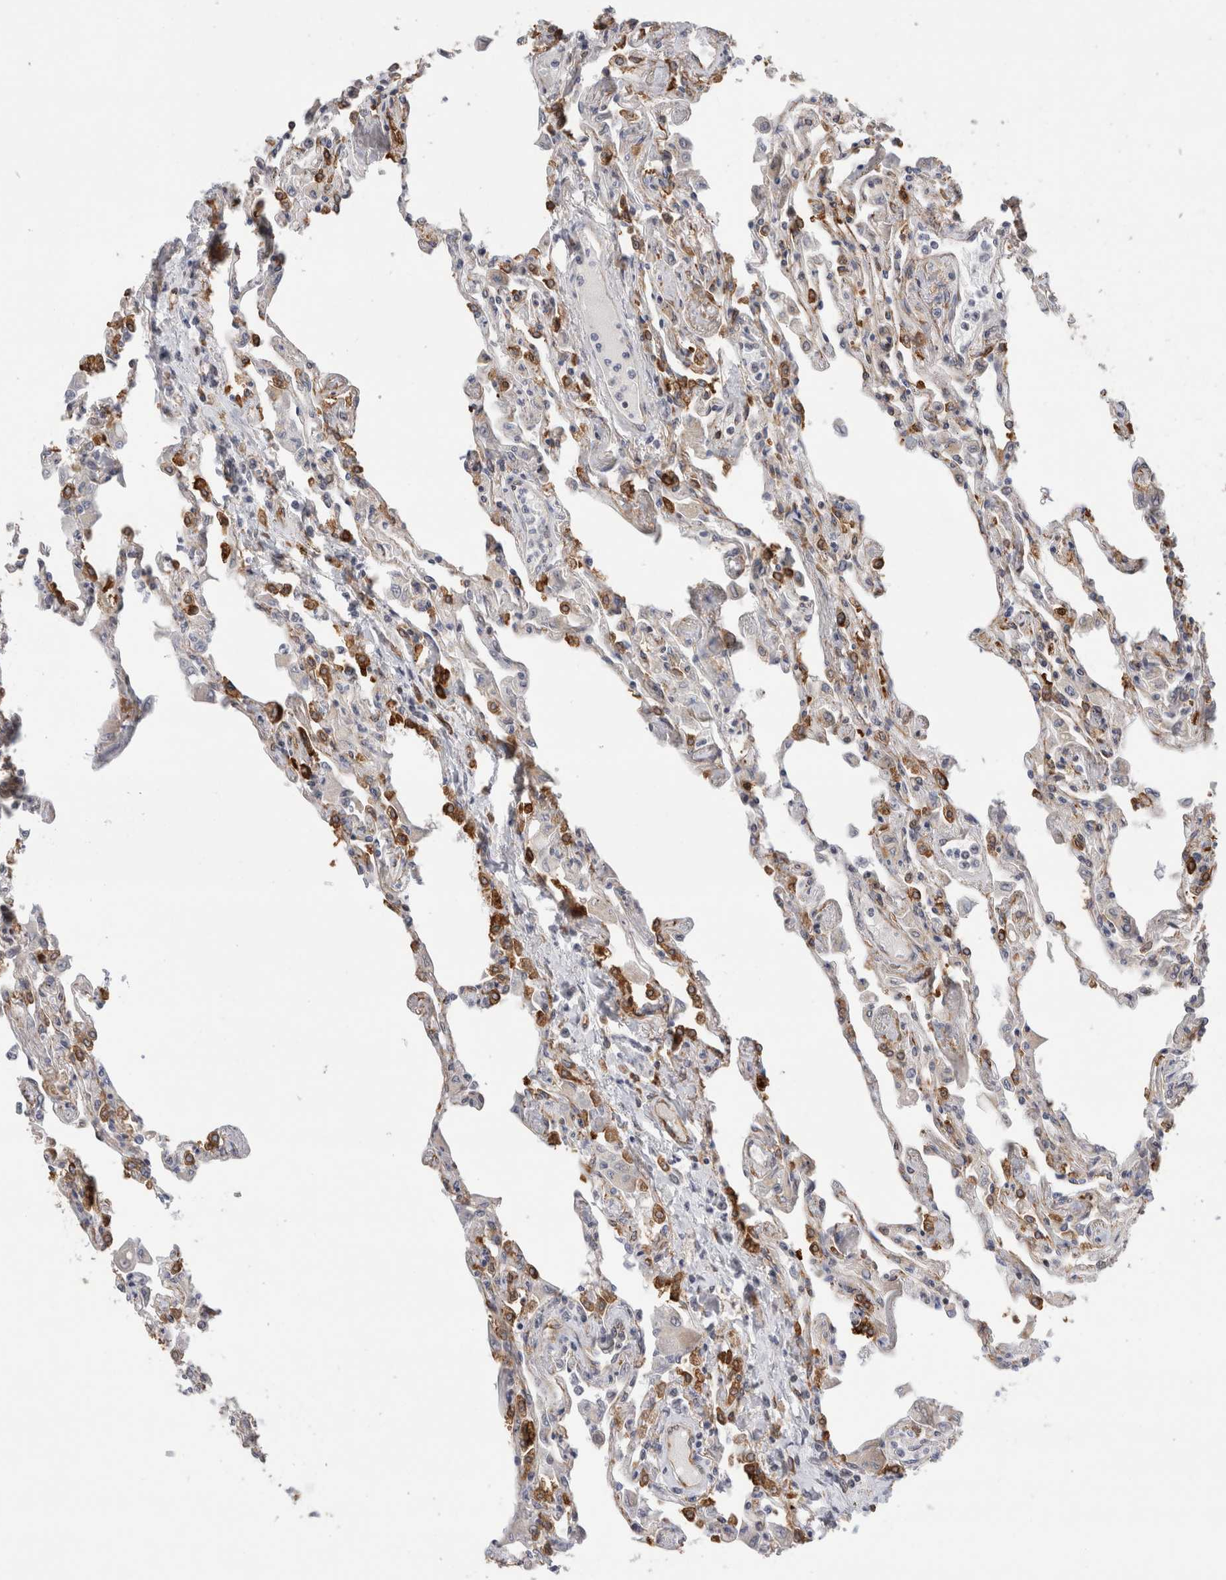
{"staining": {"intensity": "strong", "quantity": "<25%", "location": "cytoplasmic/membranous"}, "tissue": "lung", "cell_type": "Alveolar cells", "image_type": "normal", "snomed": [{"axis": "morphology", "description": "Normal tissue, NOS"}, {"axis": "topography", "description": "Bronchus"}, {"axis": "topography", "description": "Lung"}], "caption": "Brown immunohistochemical staining in benign lung shows strong cytoplasmic/membranous positivity in approximately <25% of alveolar cells. Immunohistochemistry (ihc) stains the protein in brown and the nuclei are stained blue.", "gene": "SYTL5", "patient": {"sex": "female", "age": 49}}